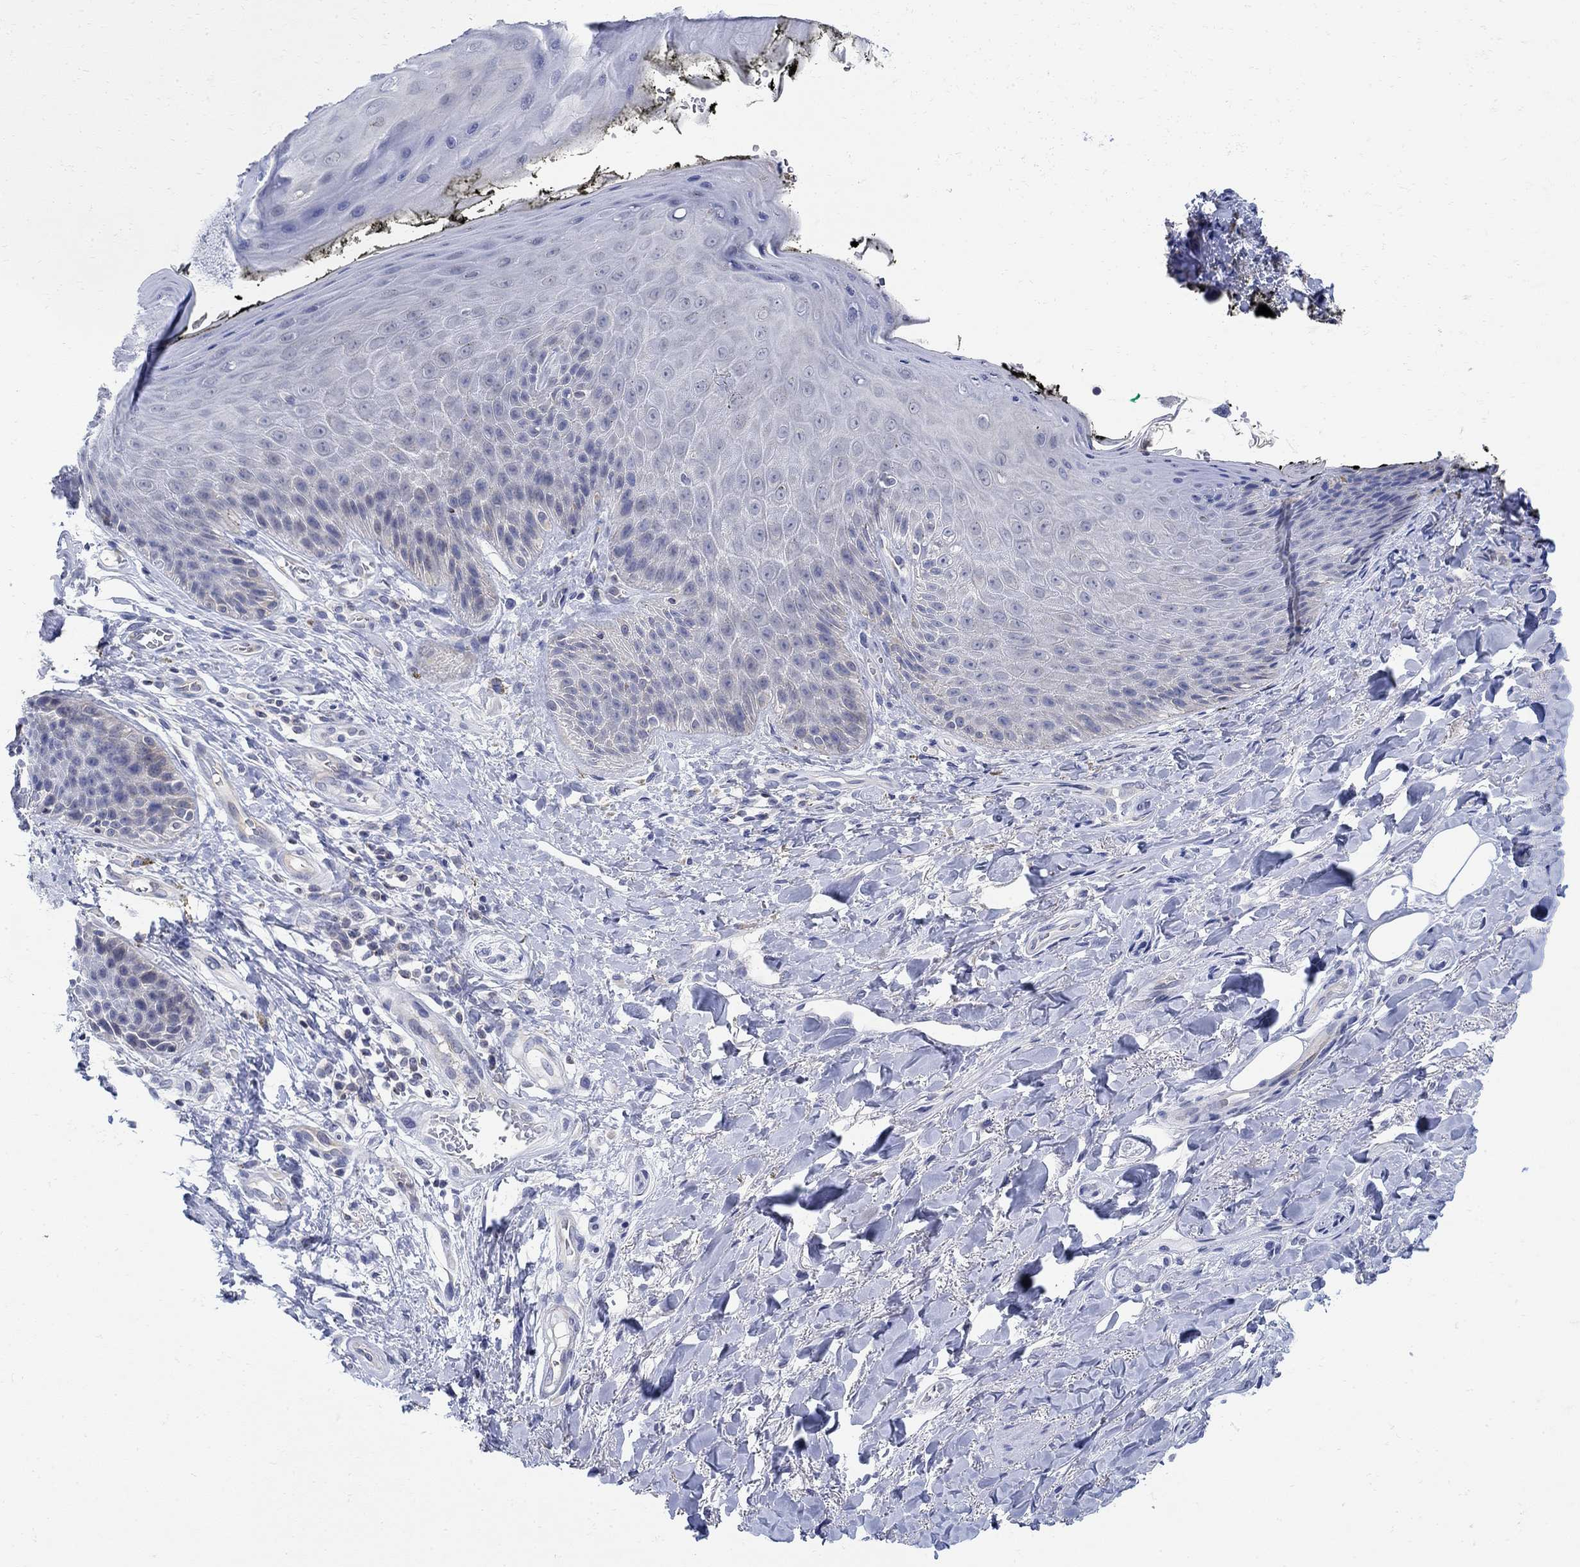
{"staining": {"intensity": "negative", "quantity": "none", "location": "none"}, "tissue": "skin", "cell_type": "Epidermal cells", "image_type": "normal", "snomed": [{"axis": "morphology", "description": "Normal tissue, NOS"}, {"axis": "topography", "description": "Anal"}, {"axis": "topography", "description": "Peripheral nerve tissue"}], "caption": "Micrograph shows no significant protein staining in epidermal cells of unremarkable skin.", "gene": "PHF21B", "patient": {"sex": "male", "age": 53}}